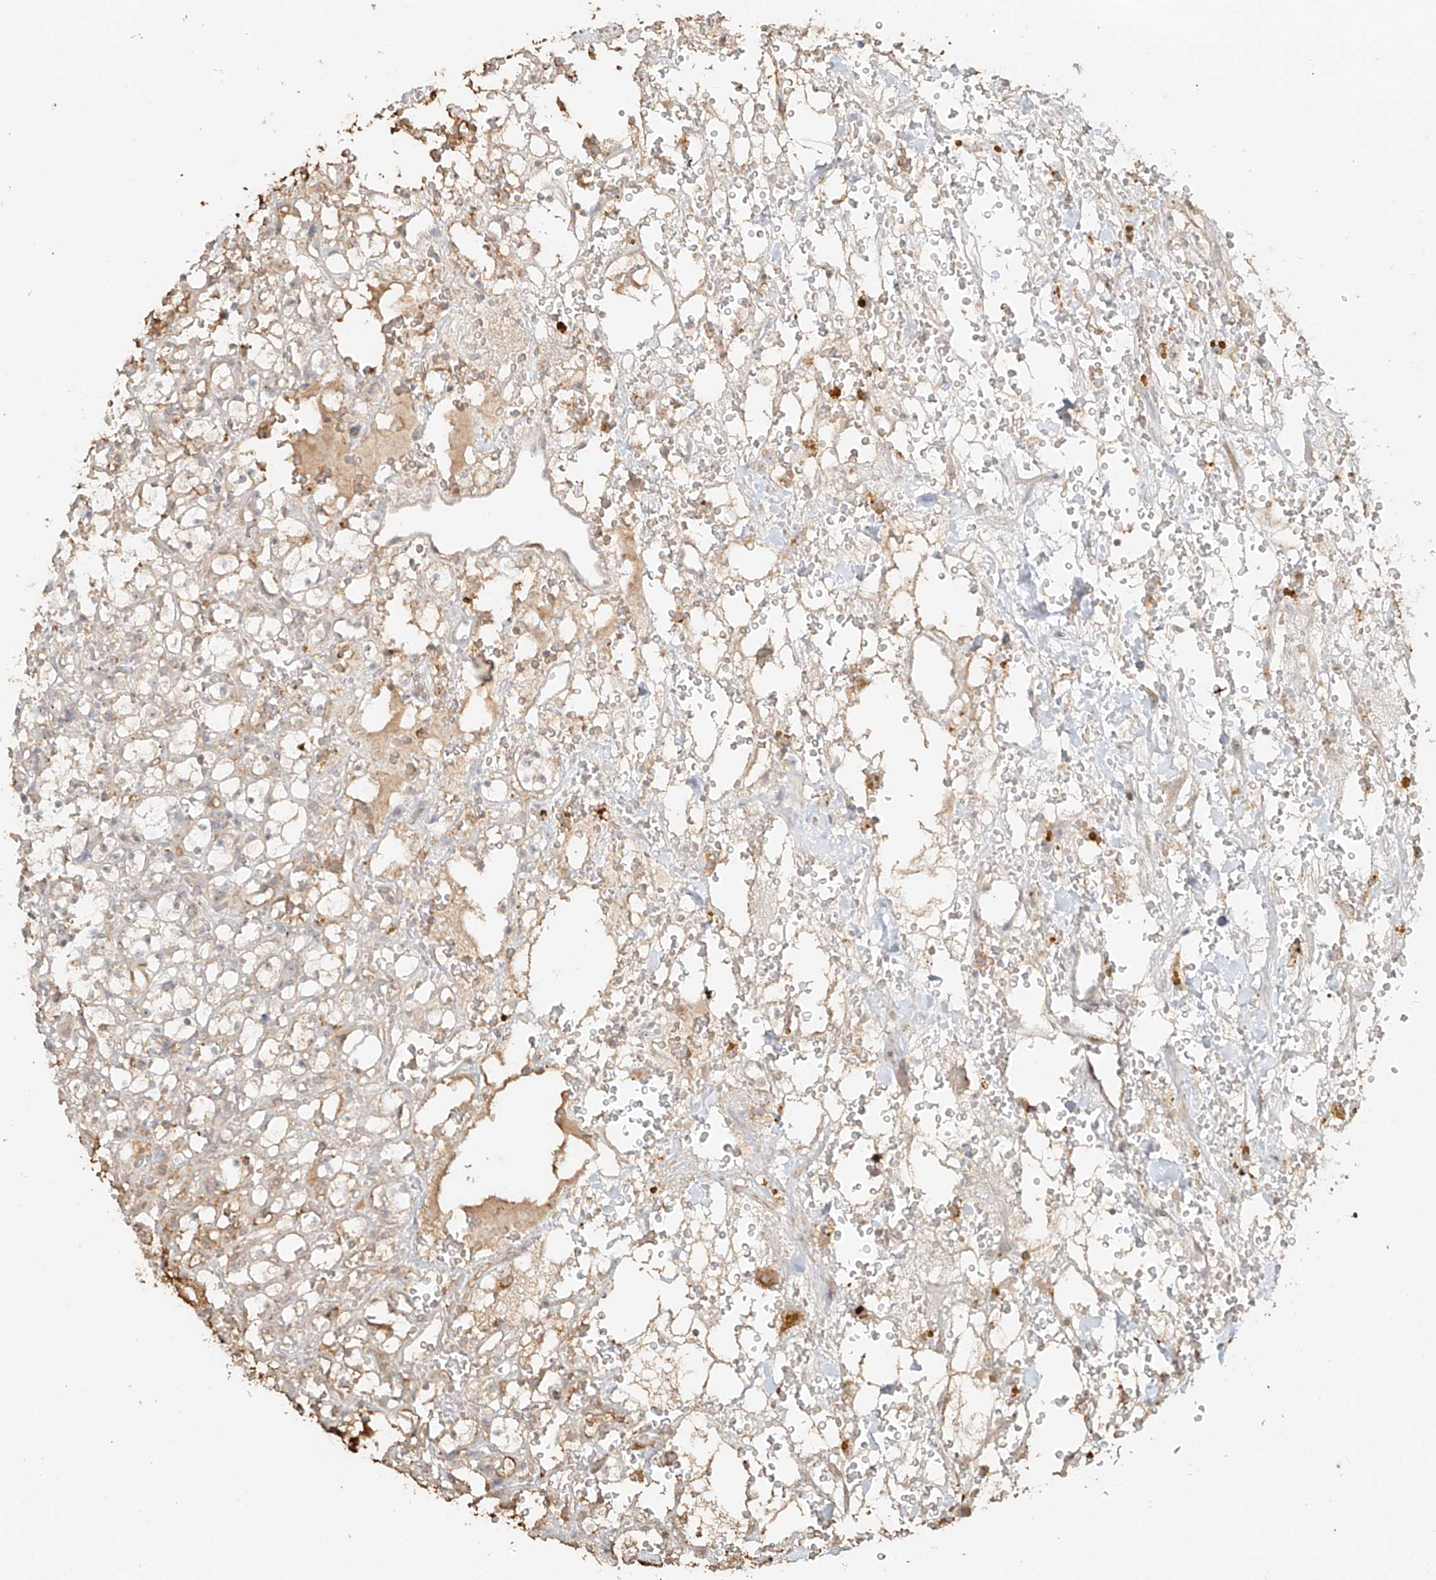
{"staining": {"intensity": "negative", "quantity": "none", "location": "none"}, "tissue": "renal cancer", "cell_type": "Tumor cells", "image_type": "cancer", "snomed": [{"axis": "morphology", "description": "Adenocarcinoma, NOS"}, {"axis": "topography", "description": "Kidney"}], "caption": "IHC of human adenocarcinoma (renal) displays no staining in tumor cells. Nuclei are stained in blue.", "gene": "NPHS1", "patient": {"sex": "male", "age": 61}}